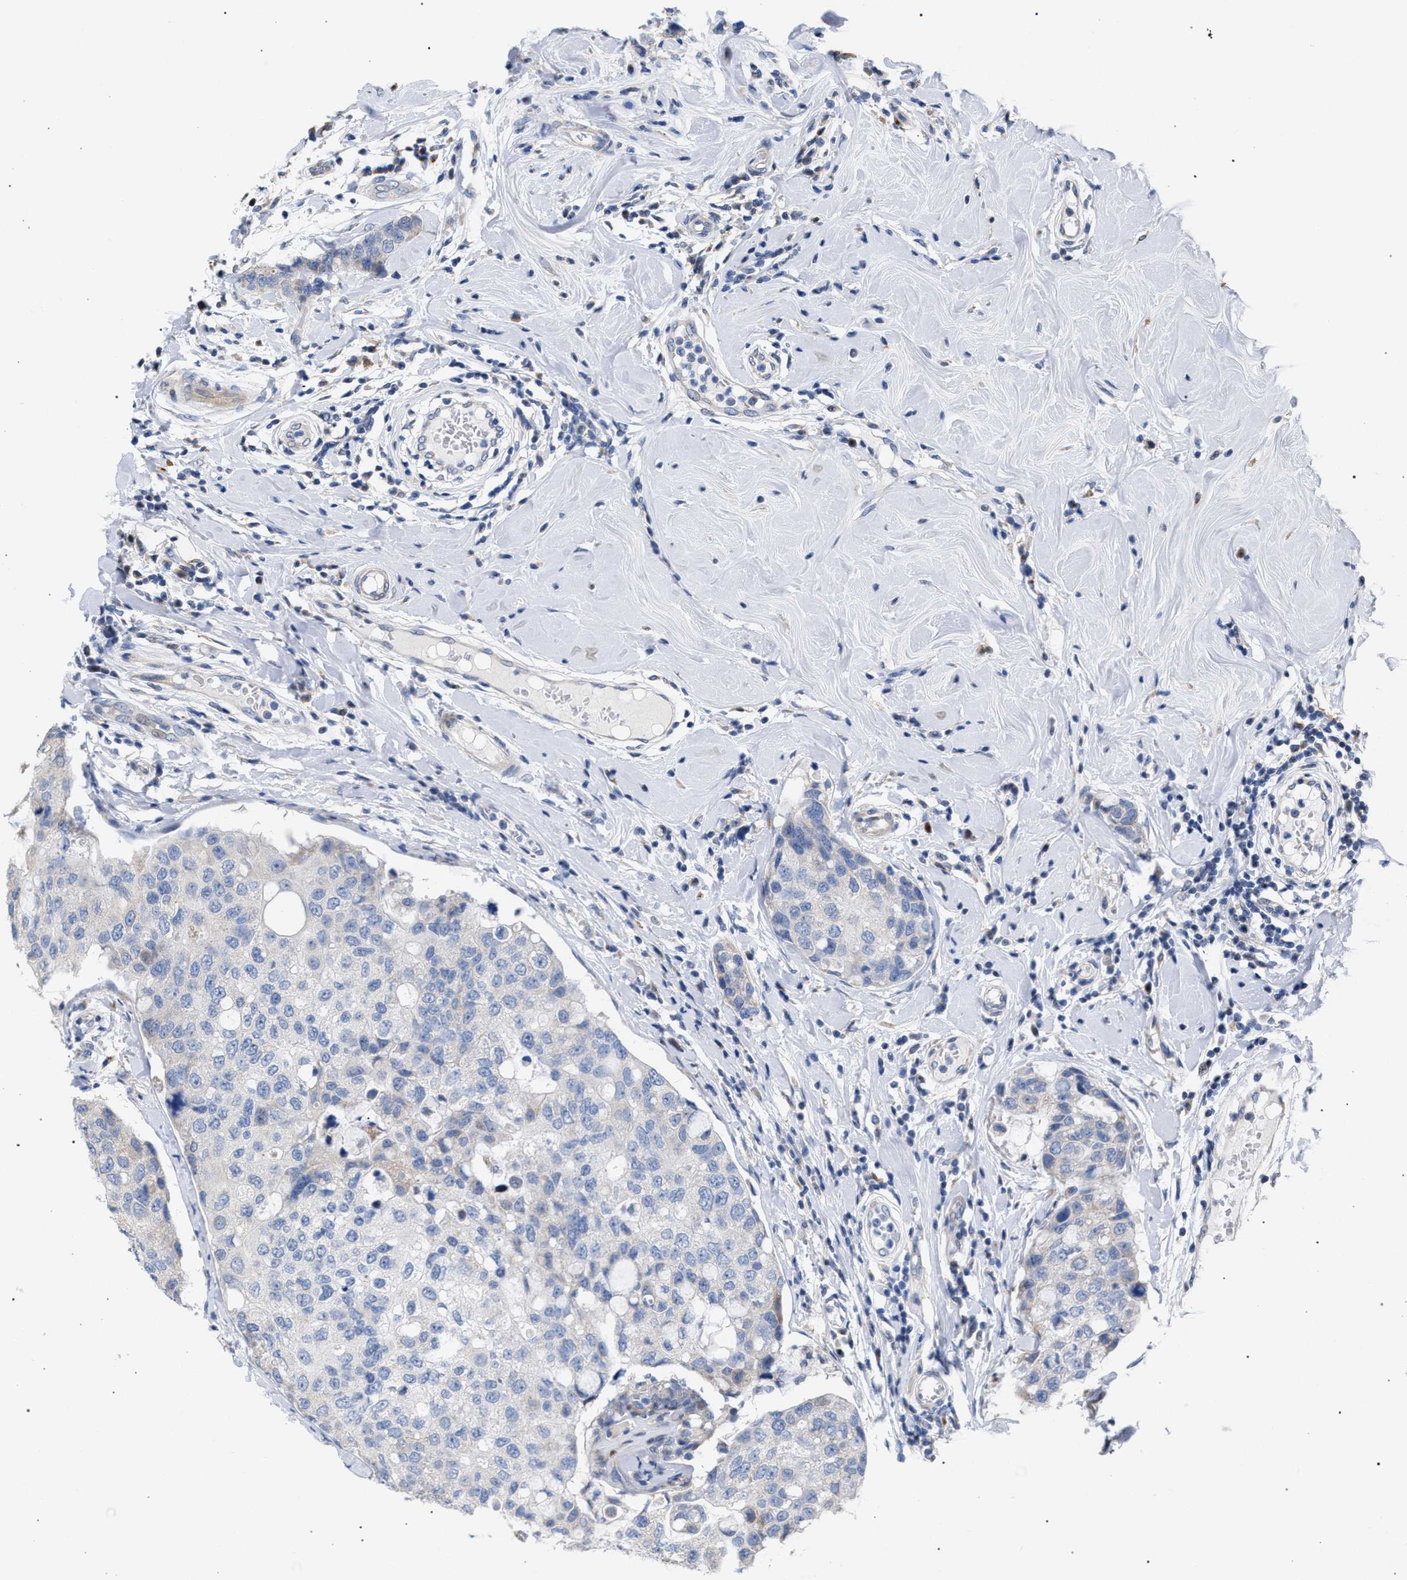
{"staining": {"intensity": "negative", "quantity": "none", "location": "none"}, "tissue": "breast cancer", "cell_type": "Tumor cells", "image_type": "cancer", "snomed": [{"axis": "morphology", "description": "Duct carcinoma"}, {"axis": "topography", "description": "Breast"}], "caption": "Tumor cells are negative for brown protein staining in breast infiltrating ductal carcinoma.", "gene": "RNF135", "patient": {"sex": "female", "age": 27}}